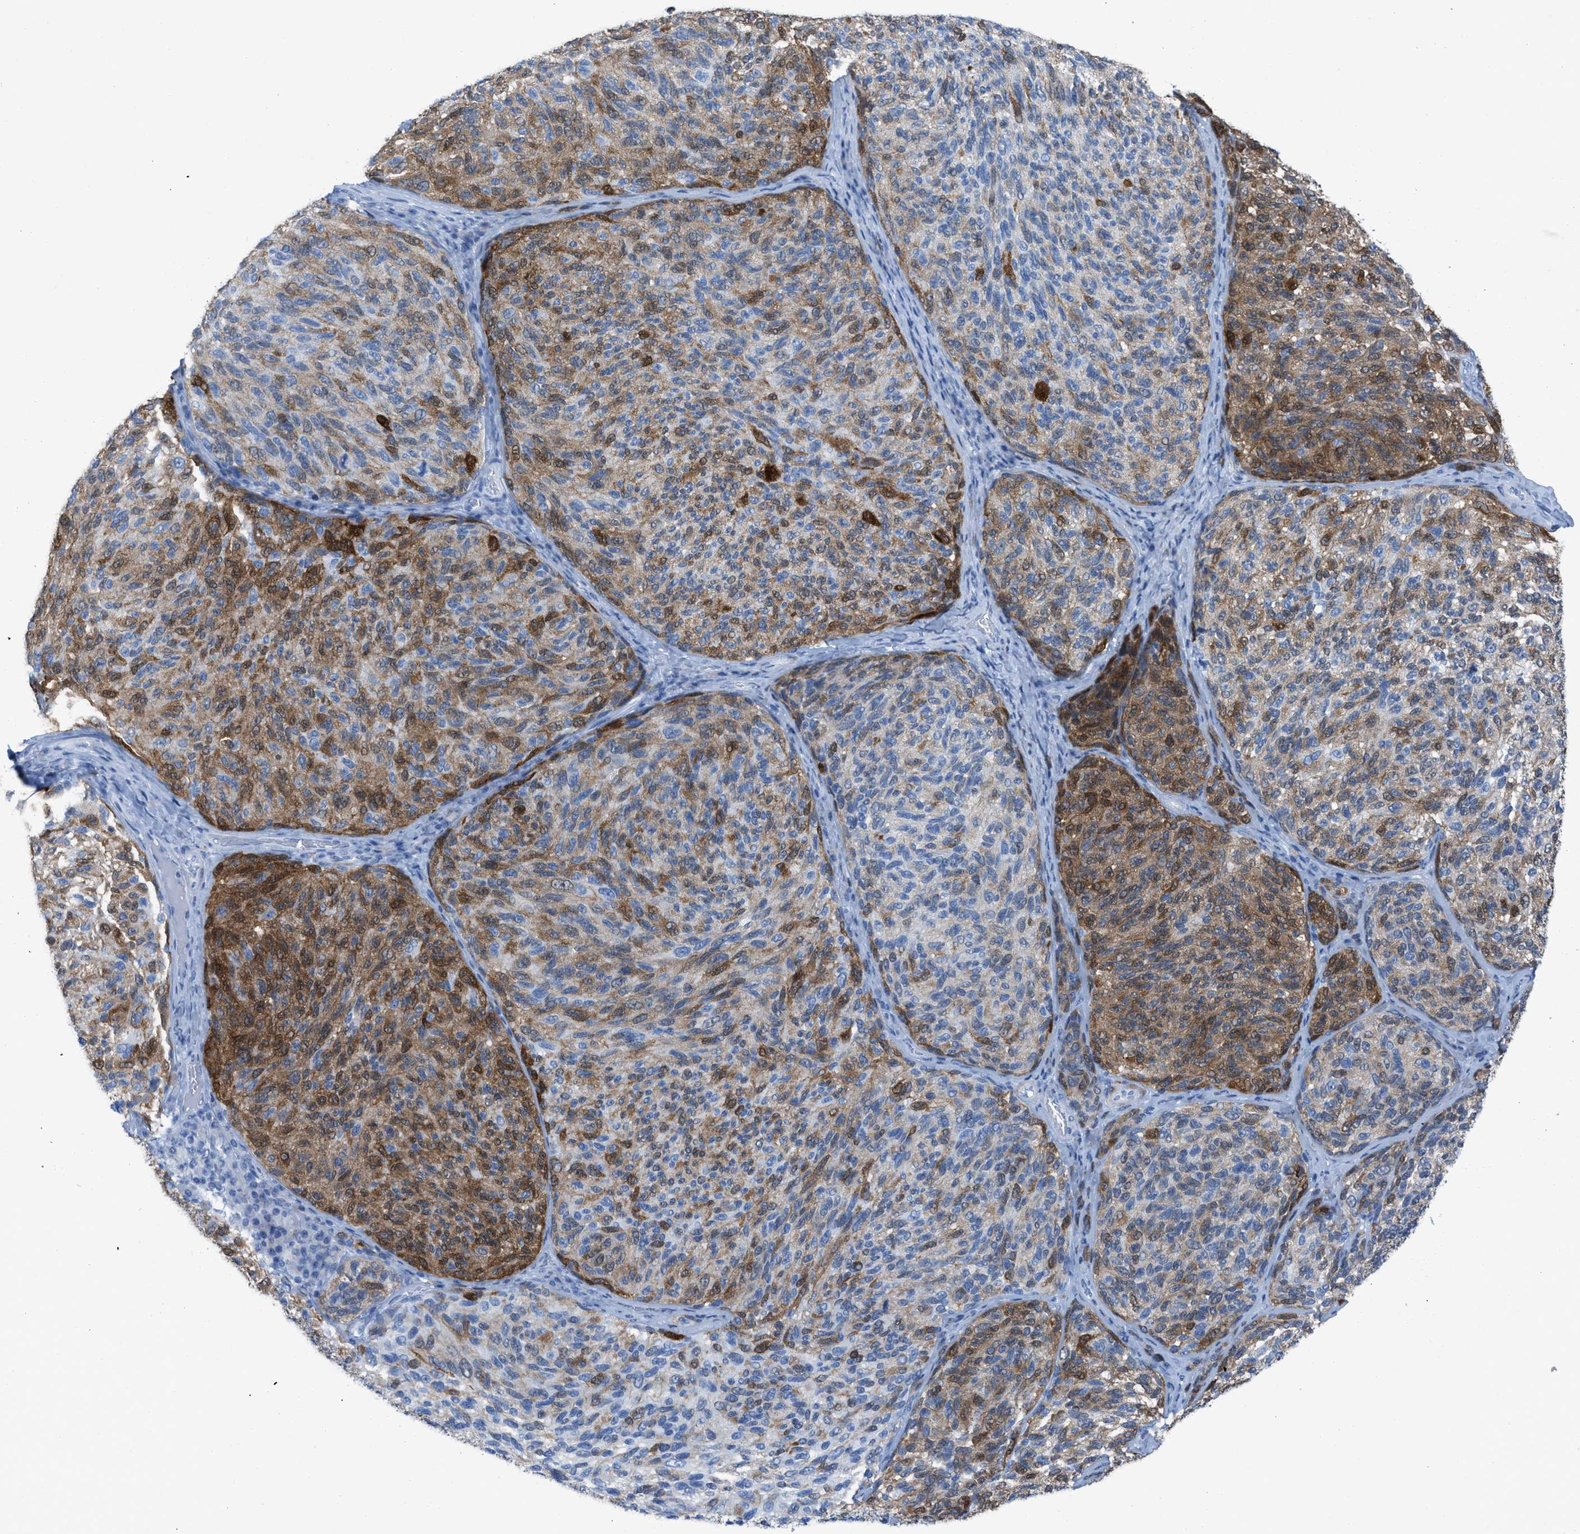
{"staining": {"intensity": "moderate", "quantity": ">75%", "location": "cytoplasmic/membranous"}, "tissue": "melanoma", "cell_type": "Tumor cells", "image_type": "cancer", "snomed": [{"axis": "morphology", "description": "Malignant melanoma, NOS"}, {"axis": "topography", "description": "Skin"}], "caption": "Protein staining by immunohistochemistry (IHC) displays moderate cytoplasmic/membranous positivity in approximately >75% of tumor cells in malignant melanoma.", "gene": "CDKN2A", "patient": {"sex": "female", "age": 73}}